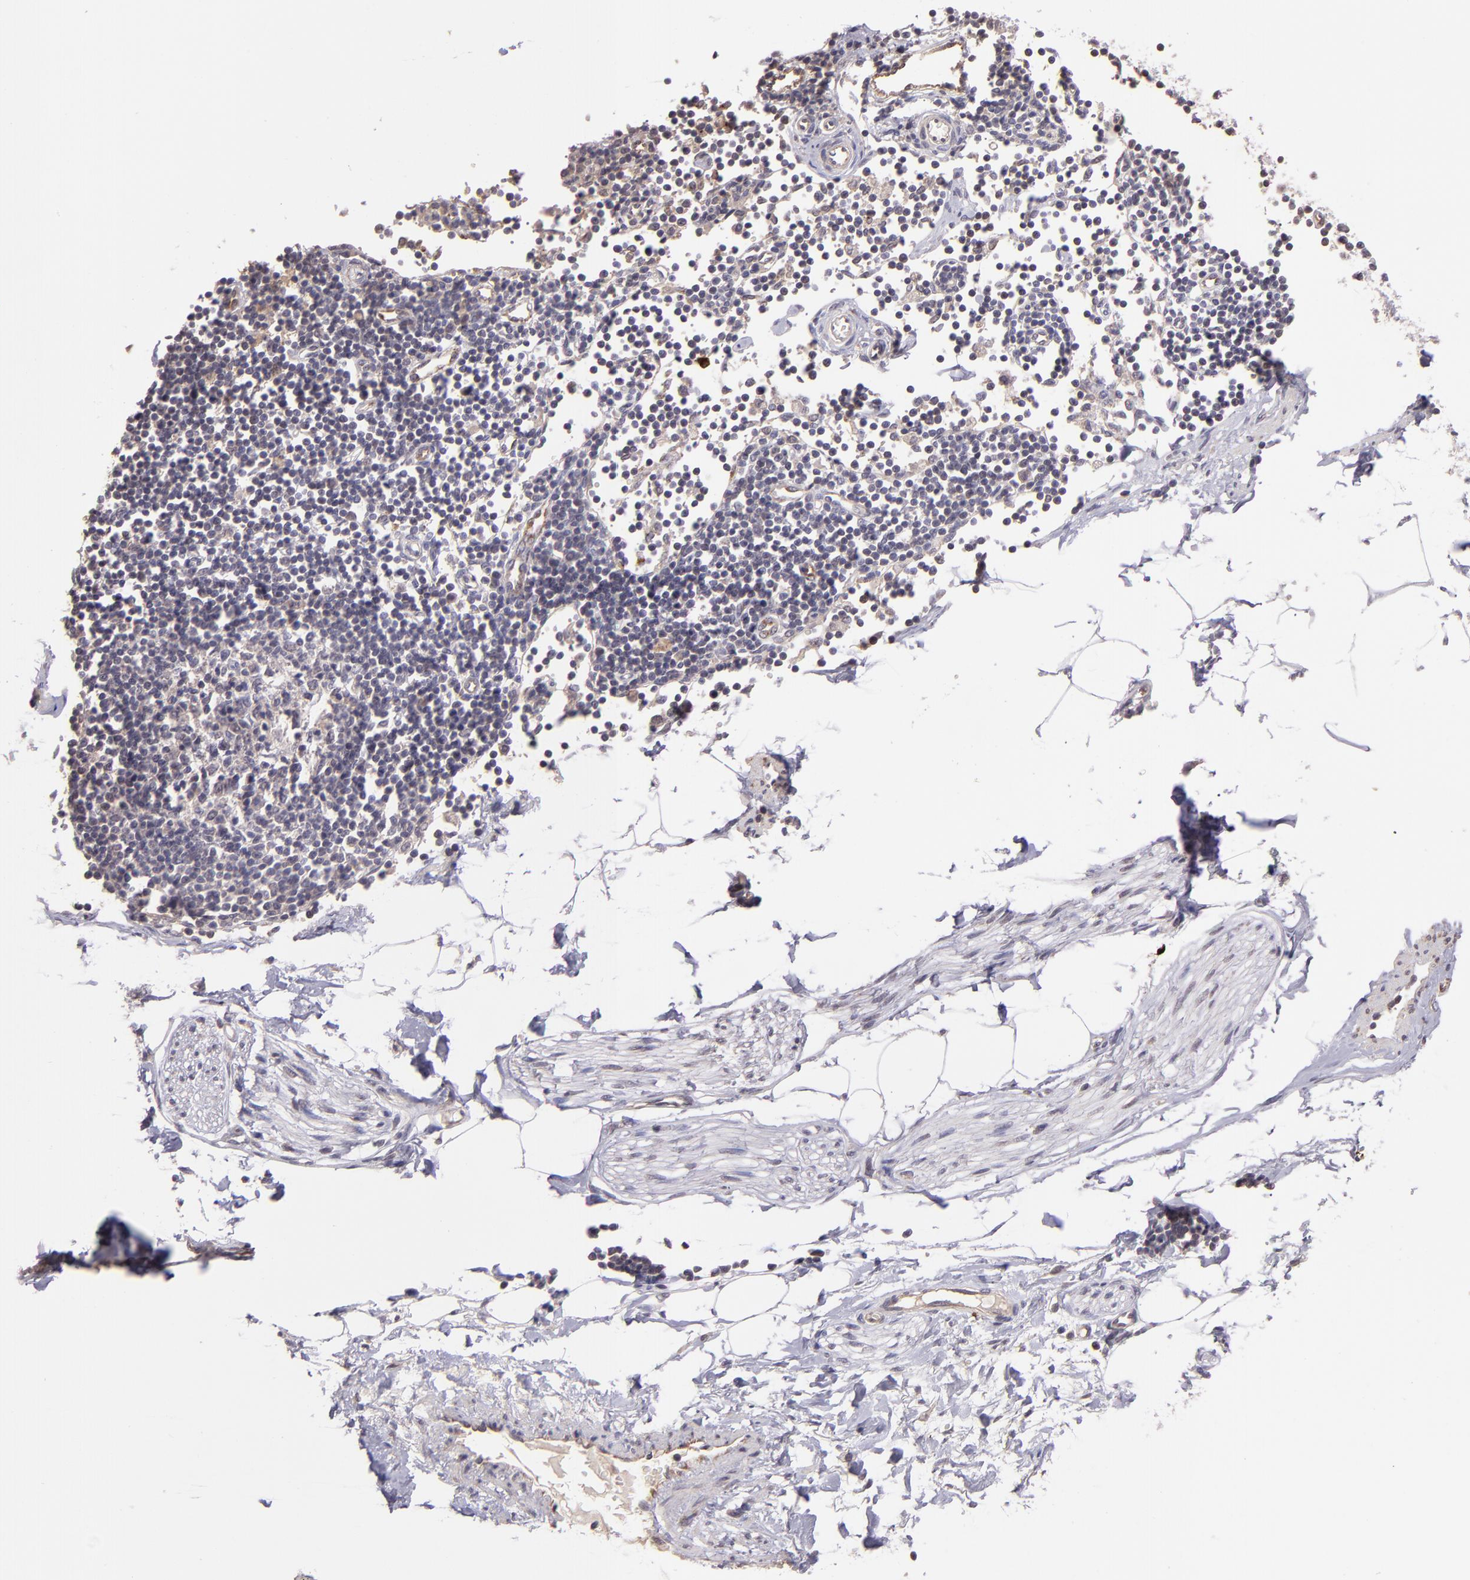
{"staining": {"intensity": "weak", "quantity": ">75%", "location": "cytoplasmic/membranous"}, "tissue": "adipose tissue", "cell_type": "Adipocytes", "image_type": "normal", "snomed": [{"axis": "morphology", "description": "Normal tissue, NOS"}, {"axis": "morphology", "description": "Adenocarcinoma, NOS"}, {"axis": "topography", "description": "Colon"}, {"axis": "topography", "description": "Peripheral nerve tissue"}], "caption": "Immunohistochemistry (IHC) photomicrograph of unremarkable adipose tissue: human adipose tissue stained using IHC demonstrates low levels of weak protein expression localized specifically in the cytoplasmic/membranous of adipocytes, appearing as a cytoplasmic/membranous brown color.", "gene": "TAF7L", "patient": {"sex": "male", "age": 14}}